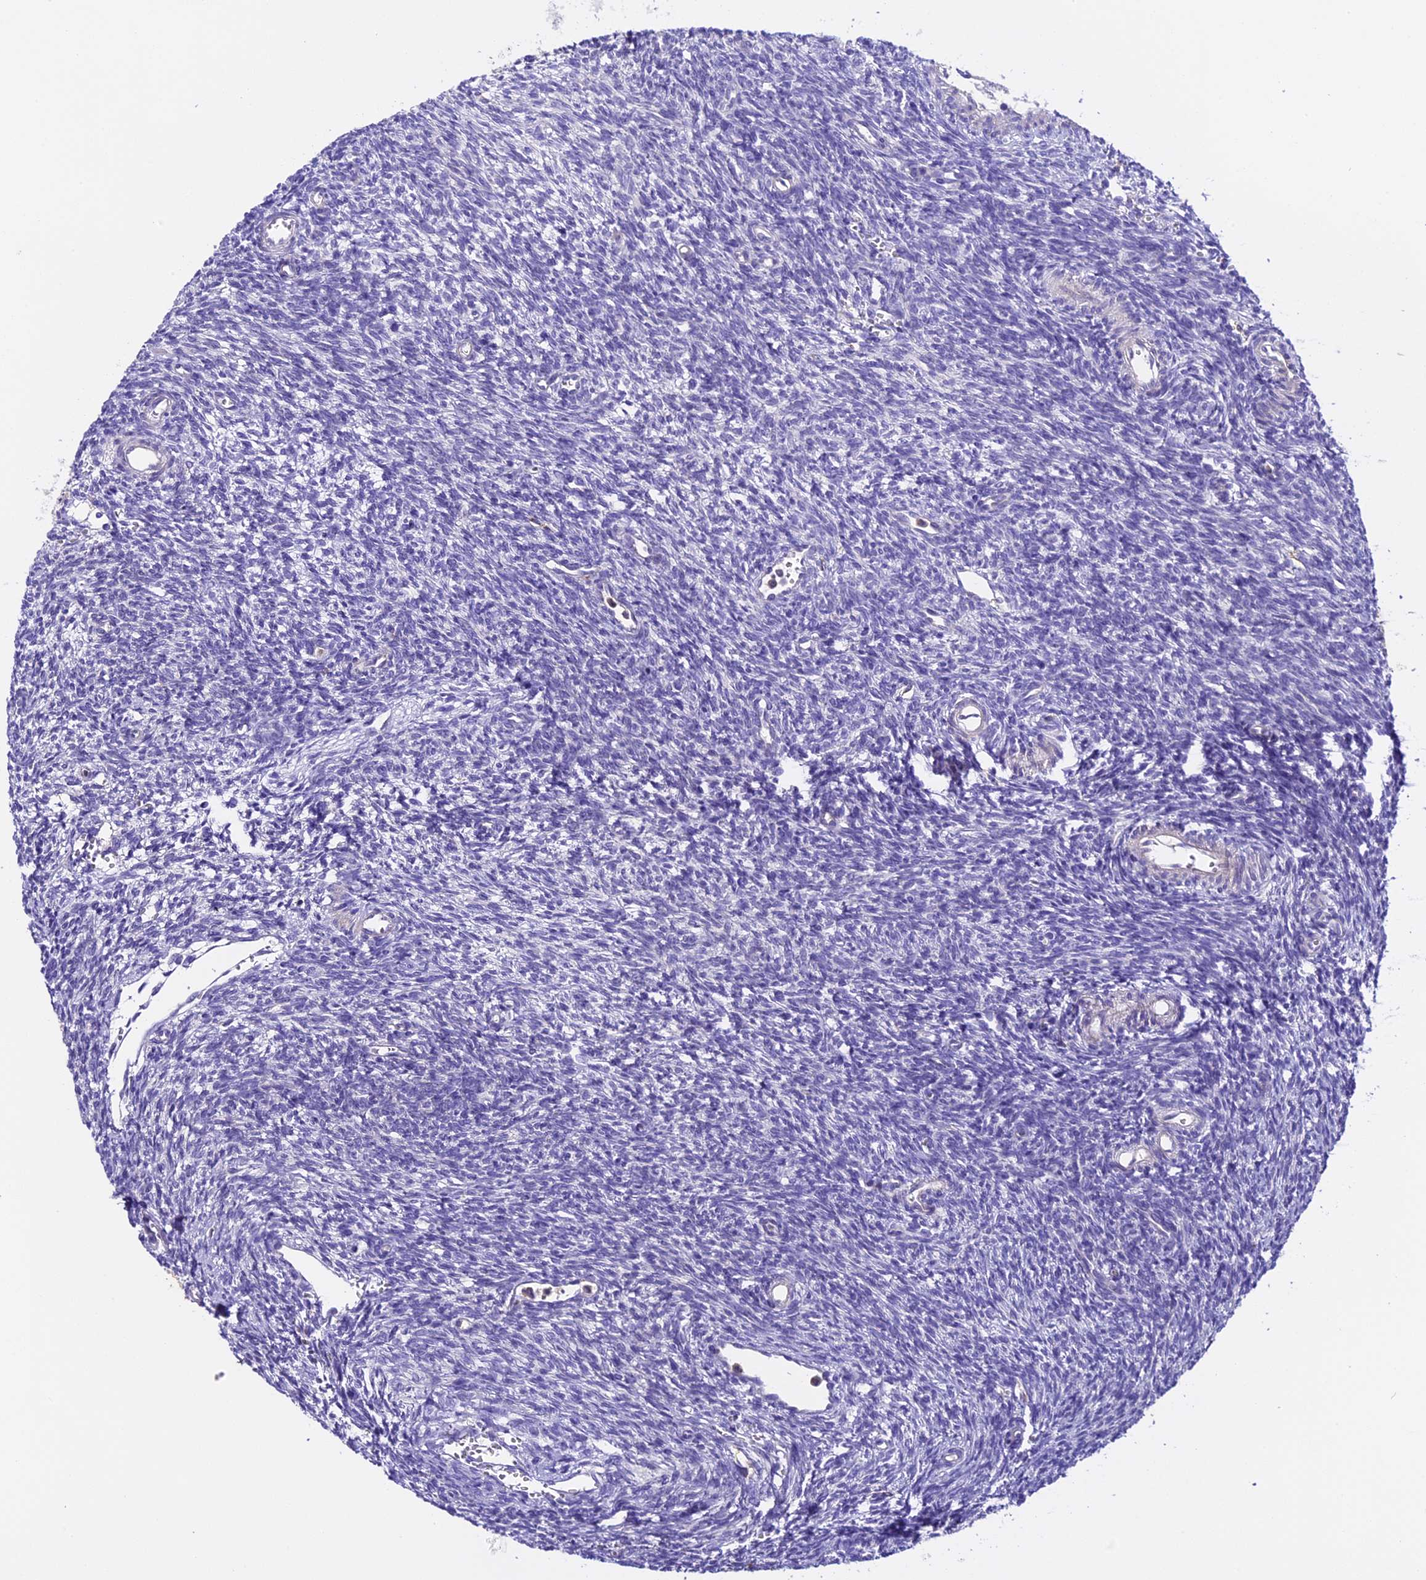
{"staining": {"intensity": "negative", "quantity": "none", "location": "none"}, "tissue": "ovary", "cell_type": "Ovarian stroma cells", "image_type": "normal", "snomed": [{"axis": "morphology", "description": "Normal tissue, NOS"}, {"axis": "topography", "description": "Ovary"}], "caption": "This photomicrograph is of normal ovary stained with immunohistochemistry to label a protein in brown with the nuclei are counter-stained blue. There is no expression in ovarian stroma cells.", "gene": "NOD2", "patient": {"sex": "female", "age": 39}}